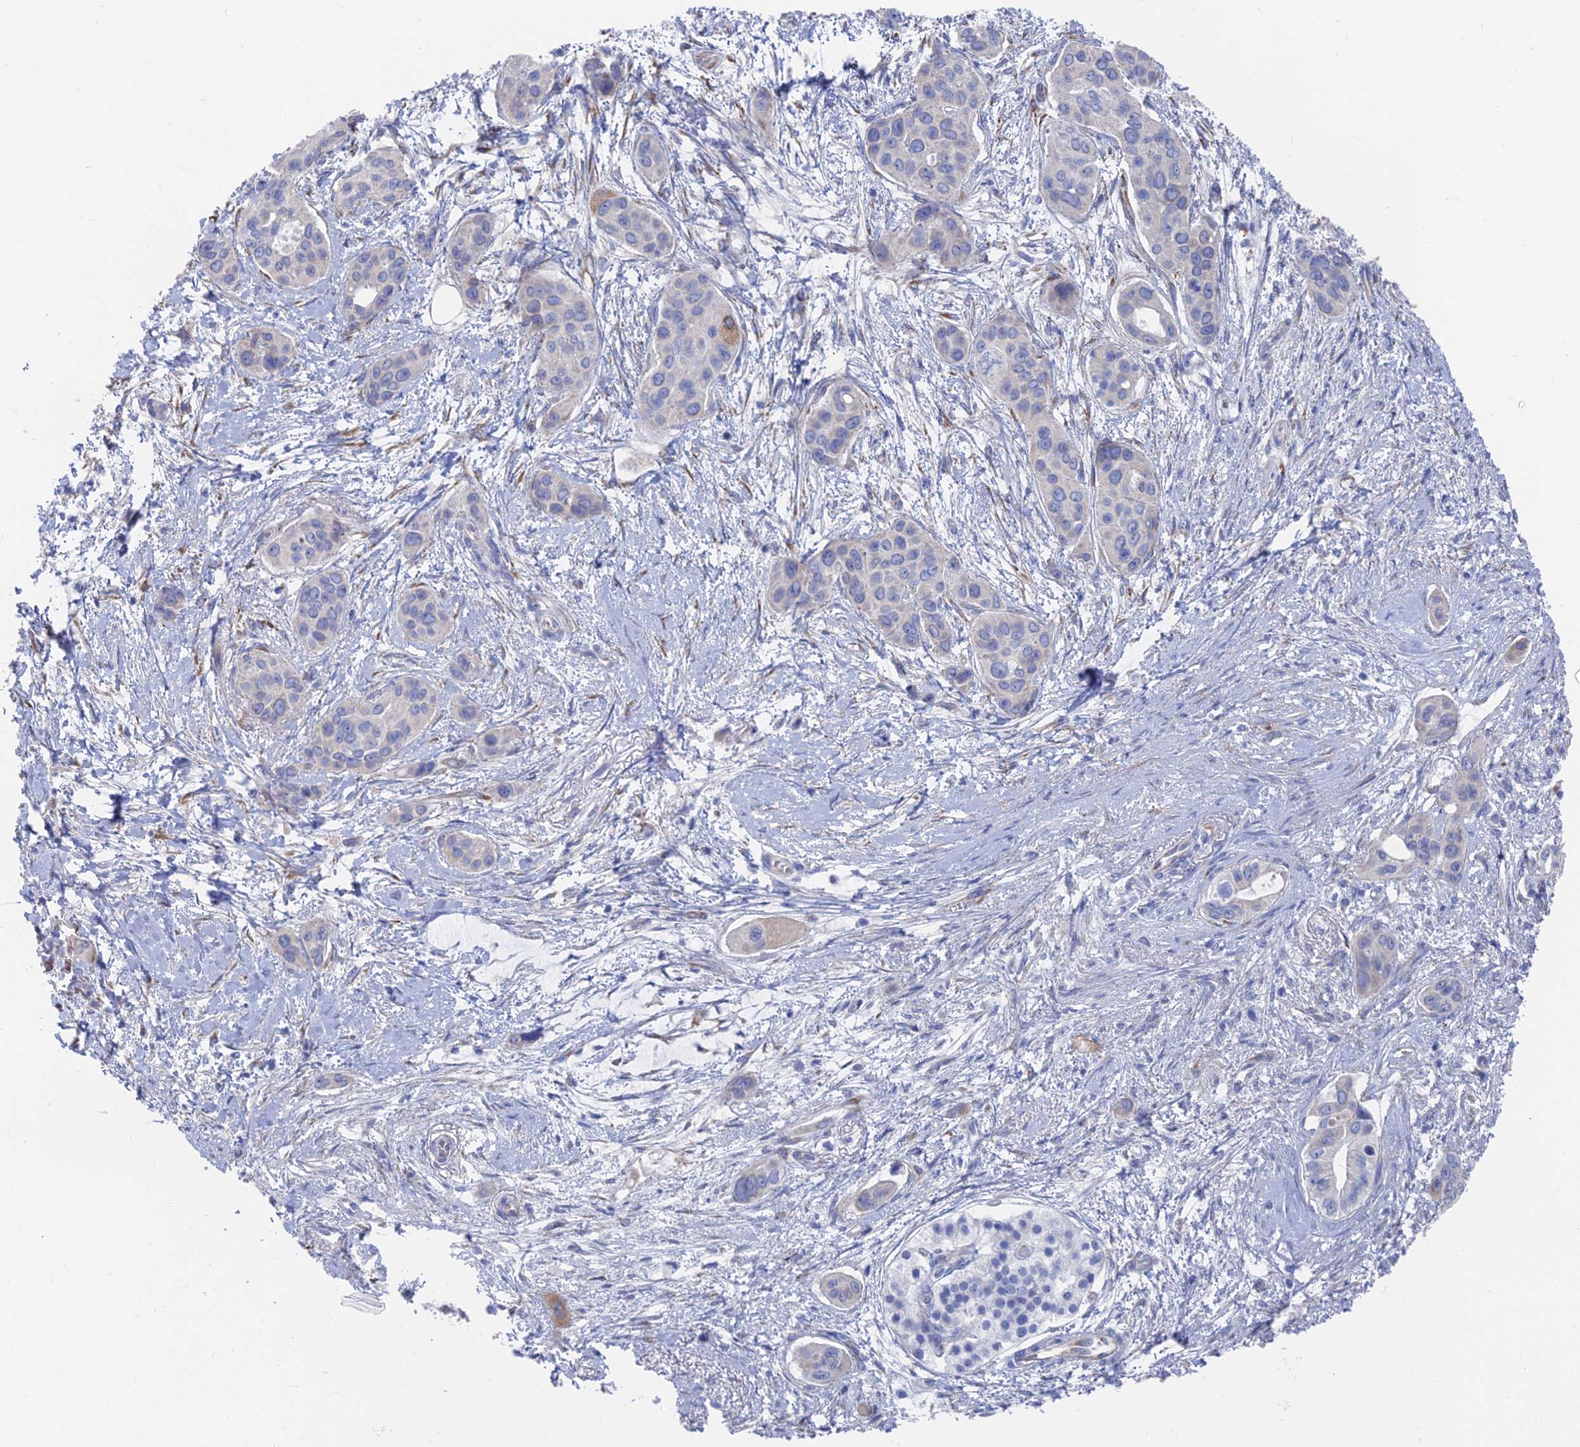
{"staining": {"intensity": "negative", "quantity": "none", "location": "none"}, "tissue": "pancreatic cancer", "cell_type": "Tumor cells", "image_type": "cancer", "snomed": [{"axis": "morphology", "description": "Adenocarcinoma, NOS"}, {"axis": "topography", "description": "Pancreas"}], "caption": "The immunohistochemistry (IHC) histopathology image has no significant positivity in tumor cells of adenocarcinoma (pancreatic) tissue. (DAB (3,3'-diaminobenzidine) IHC with hematoxylin counter stain).", "gene": "TNNT3", "patient": {"sex": "male", "age": 72}}